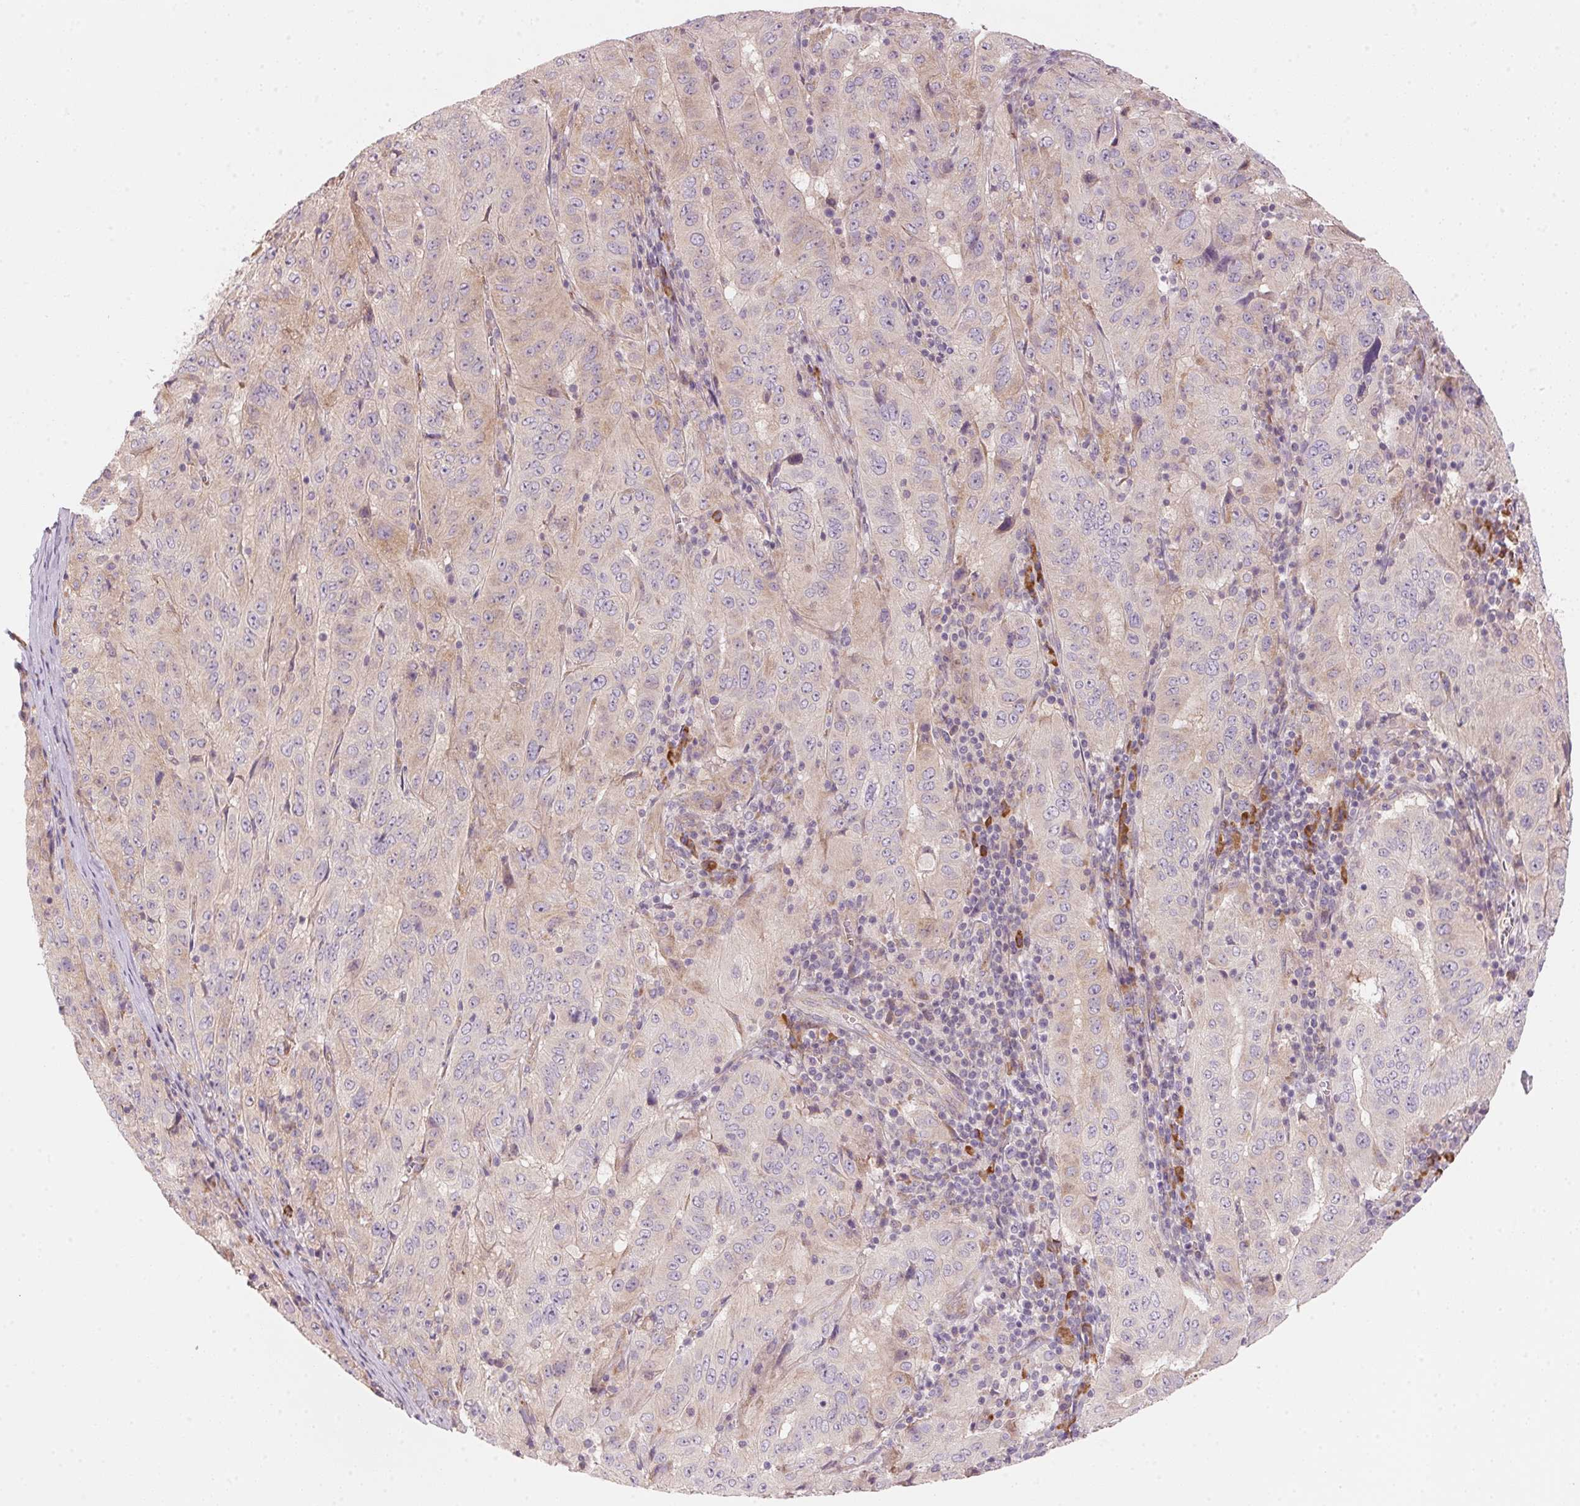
{"staining": {"intensity": "negative", "quantity": "none", "location": "none"}, "tissue": "pancreatic cancer", "cell_type": "Tumor cells", "image_type": "cancer", "snomed": [{"axis": "morphology", "description": "Adenocarcinoma, NOS"}, {"axis": "topography", "description": "Pancreas"}], "caption": "Immunohistochemistry of human pancreatic cancer (adenocarcinoma) displays no staining in tumor cells.", "gene": "BLOC1S2", "patient": {"sex": "male", "age": 63}}